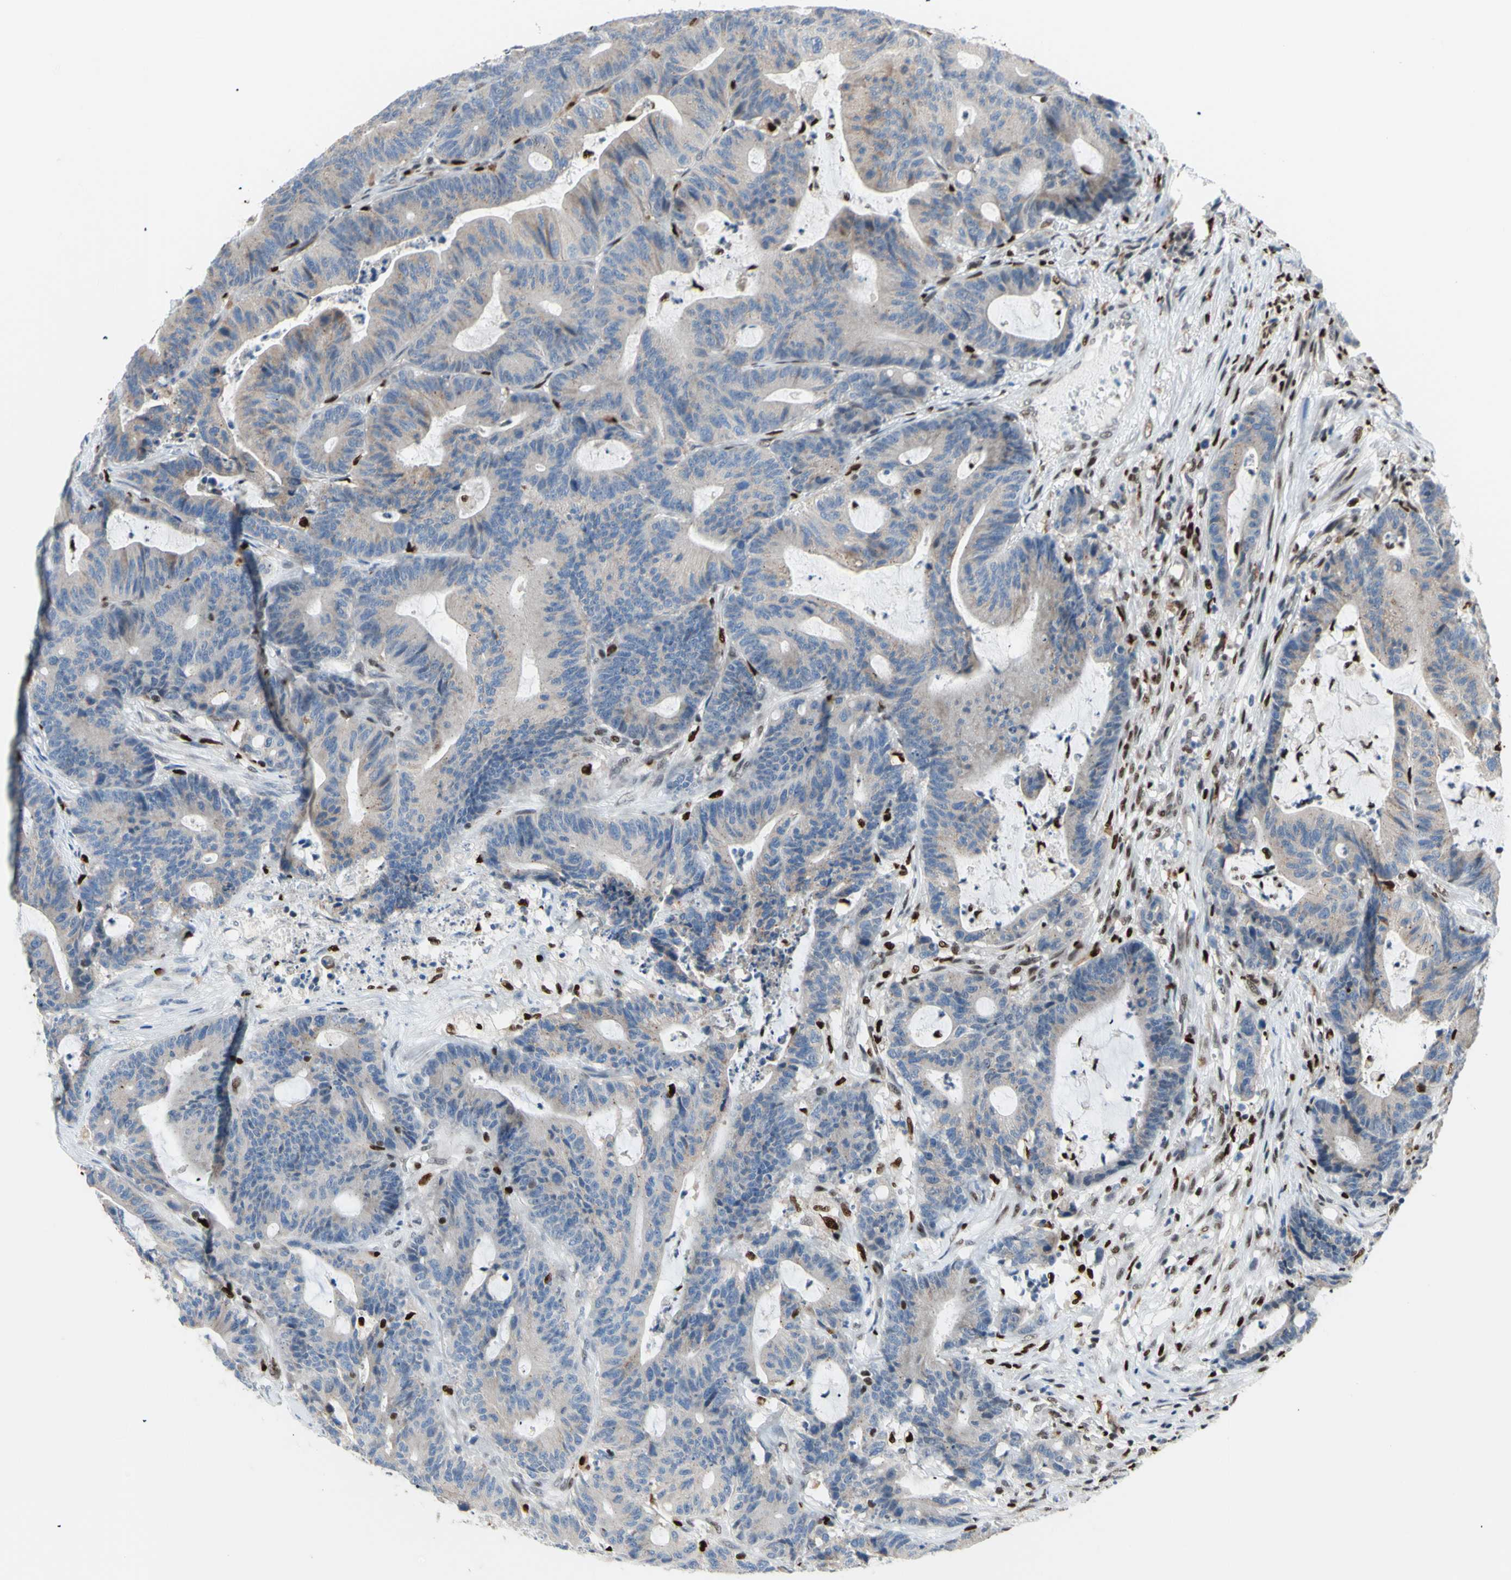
{"staining": {"intensity": "weak", "quantity": ">75%", "location": "cytoplasmic/membranous"}, "tissue": "colorectal cancer", "cell_type": "Tumor cells", "image_type": "cancer", "snomed": [{"axis": "morphology", "description": "Adenocarcinoma, NOS"}, {"axis": "topography", "description": "Colon"}], "caption": "Adenocarcinoma (colorectal) stained with a protein marker reveals weak staining in tumor cells.", "gene": "EED", "patient": {"sex": "female", "age": 84}}